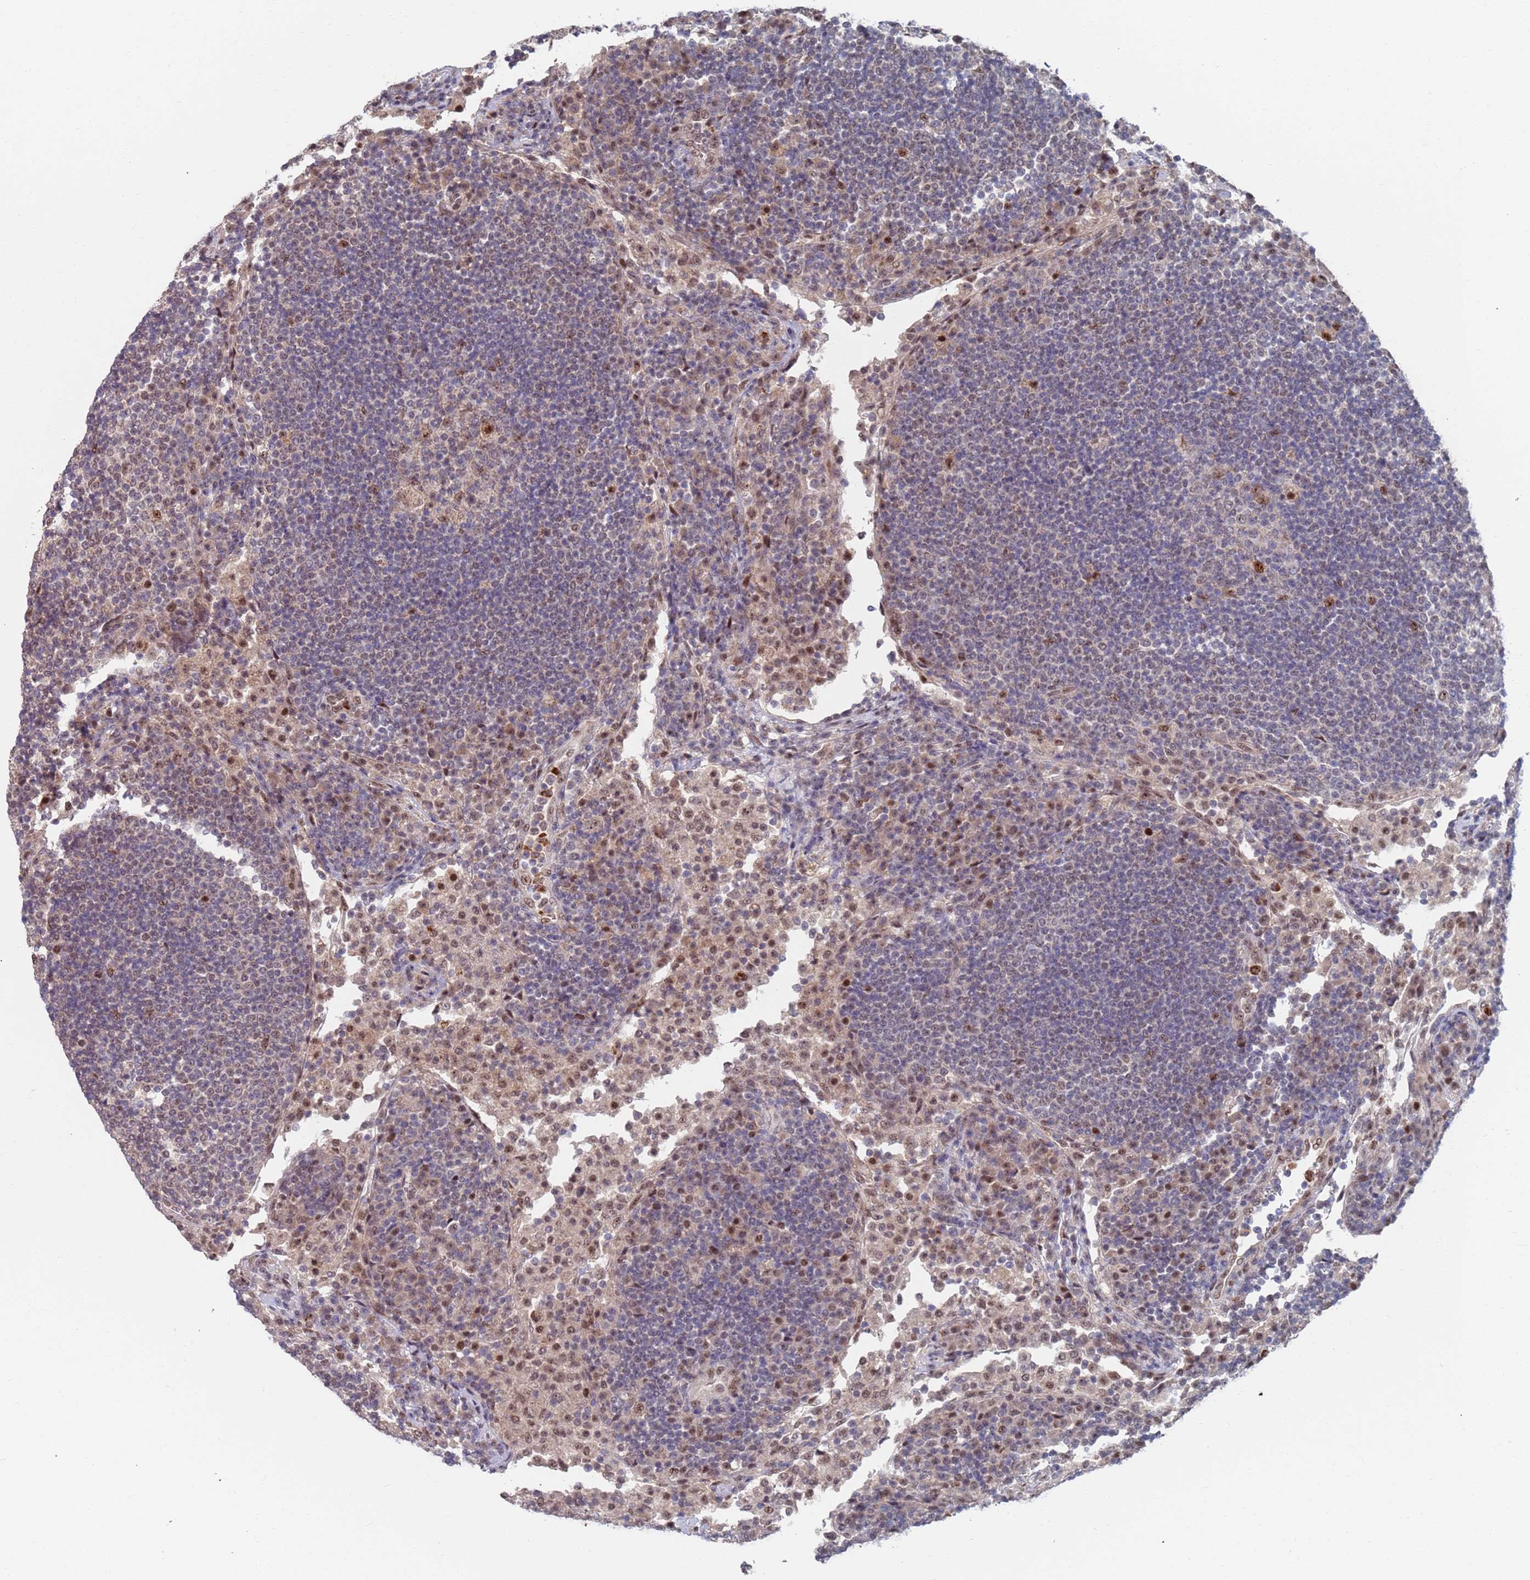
{"staining": {"intensity": "moderate", "quantity": "<25%", "location": "nuclear"}, "tissue": "lymph node", "cell_type": "Germinal center cells", "image_type": "normal", "snomed": [{"axis": "morphology", "description": "Normal tissue, NOS"}, {"axis": "topography", "description": "Lymph node"}], "caption": "This photomicrograph demonstrates benign lymph node stained with IHC to label a protein in brown. The nuclear of germinal center cells show moderate positivity for the protein. Nuclei are counter-stained blue.", "gene": "RPP25", "patient": {"sex": "female", "age": 53}}